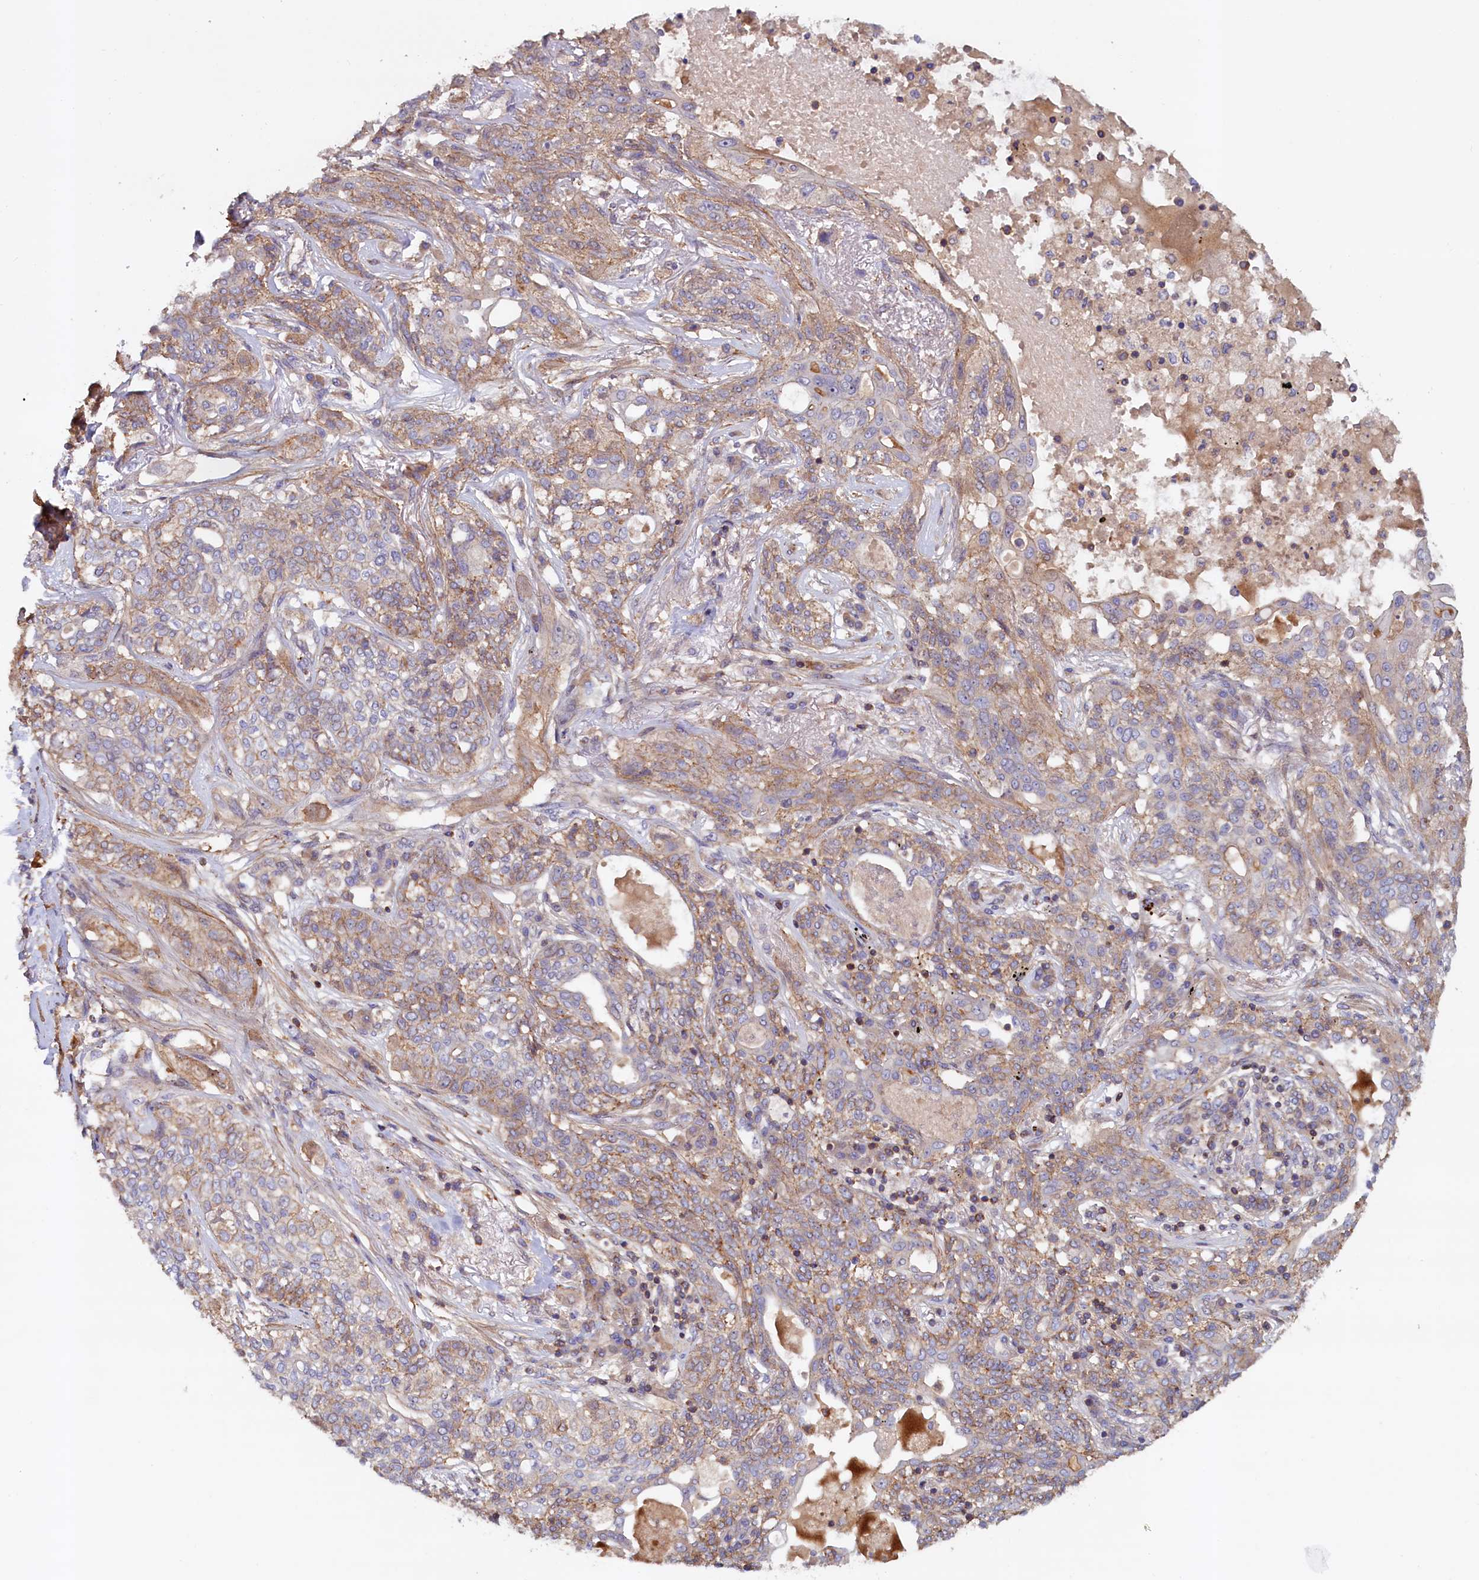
{"staining": {"intensity": "weak", "quantity": ">75%", "location": "cytoplasmic/membranous"}, "tissue": "lung cancer", "cell_type": "Tumor cells", "image_type": "cancer", "snomed": [{"axis": "morphology", "description": "Squamous cell carcinoma, NOS"}, {"axis": "topography", "description": "Lung"}], "caption": "Immunohistochemistry (IHC) (DAB) staining of lung squamous cell carcinoma shows weak cytoplasmic/membranous protein positivity in approximately >75% of tumor cells.", "gene": "DUOXA1", "patient": {"sex": "female", "age": 70}}